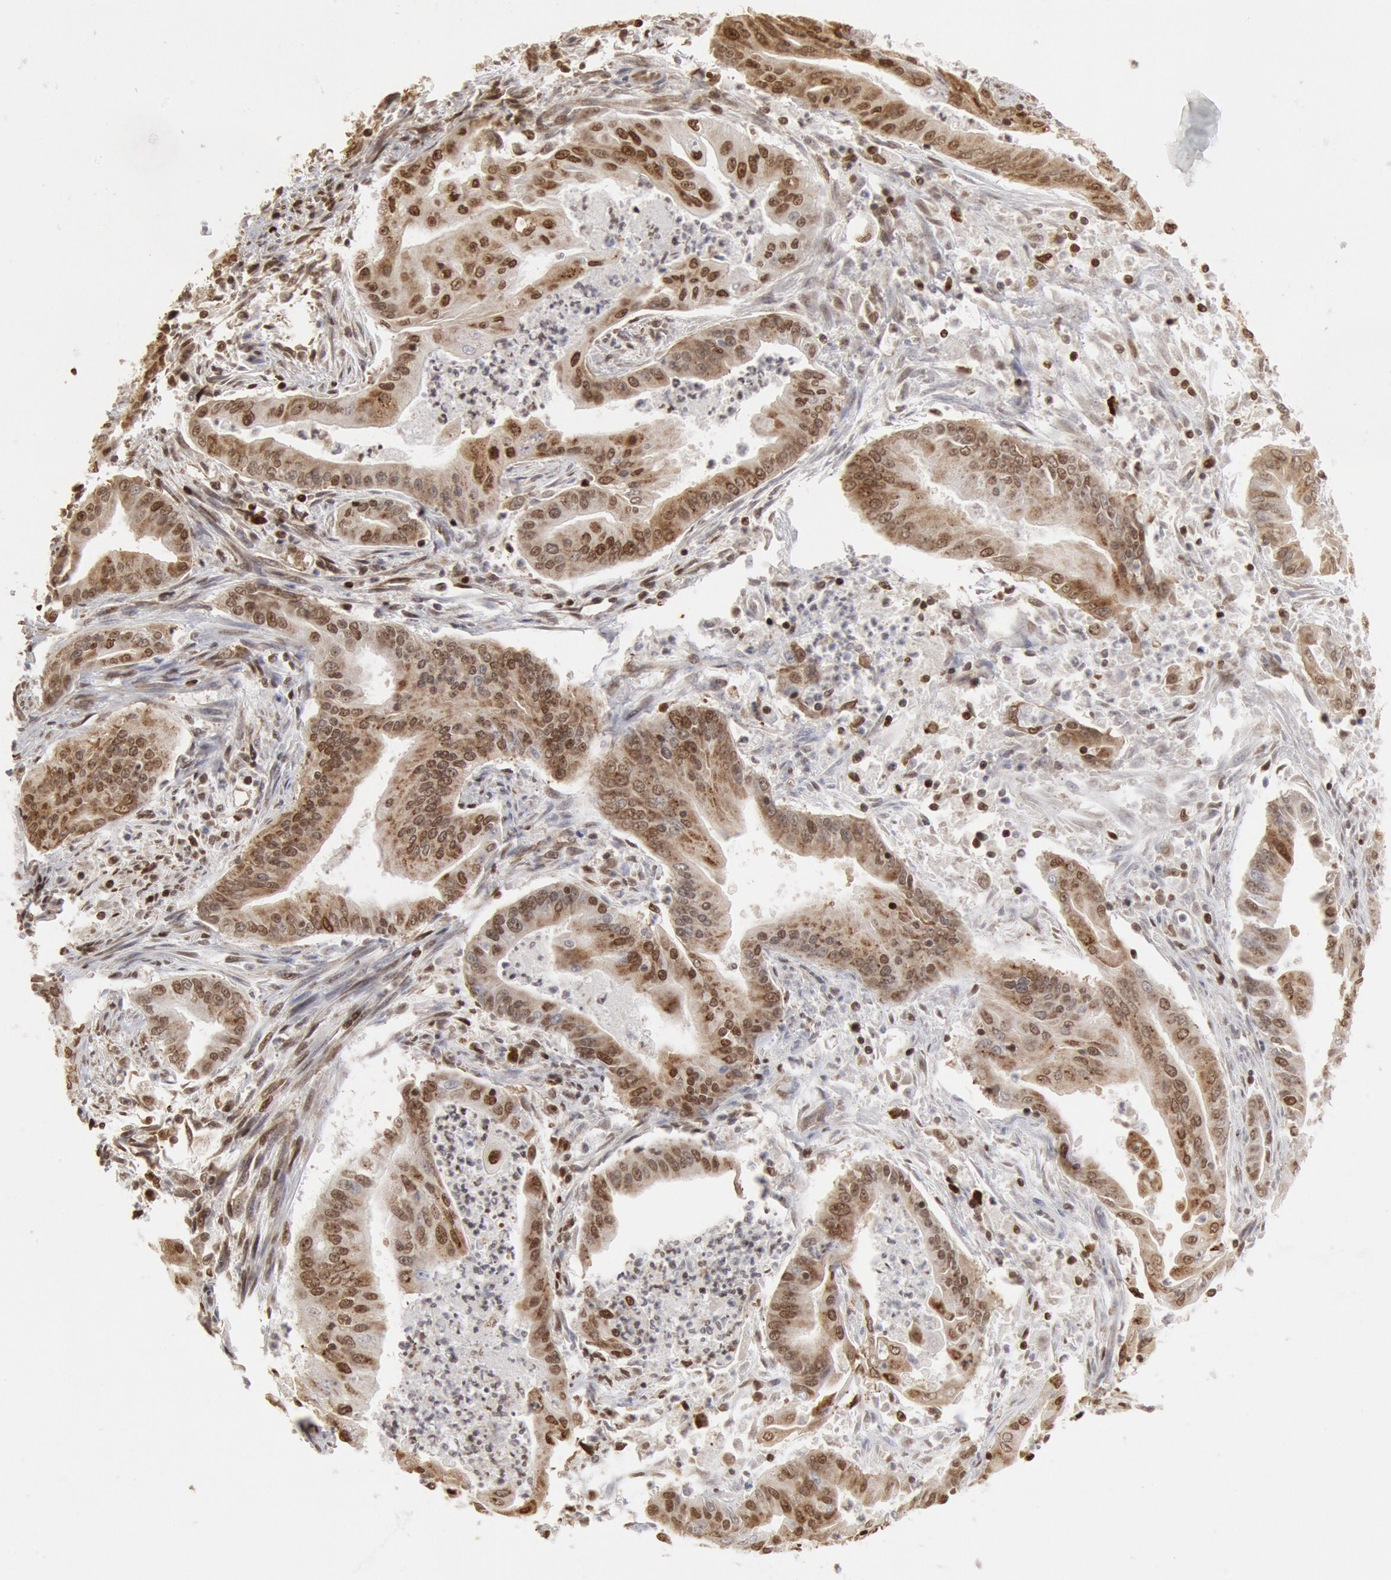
{"staining": {"intensity": "moderate", "quantity": ">75%", "location": "nuclear"}, "tissue": "endometrial cancer", "cell_type": "Tumor cells", "image_type": "cancer", "snomed": [{"axis": "morphology", "description": "Adenocarcinoma, NOS"}, {"axis": "topography", "description": "Endometrium"}], "caption": "A histopathology image of endometrial cancer stained for a protein displays moderate nuclear brown staining in tumor cells.", "gene": "SUB1", "patient": {"sex": "female", "age": 63}}